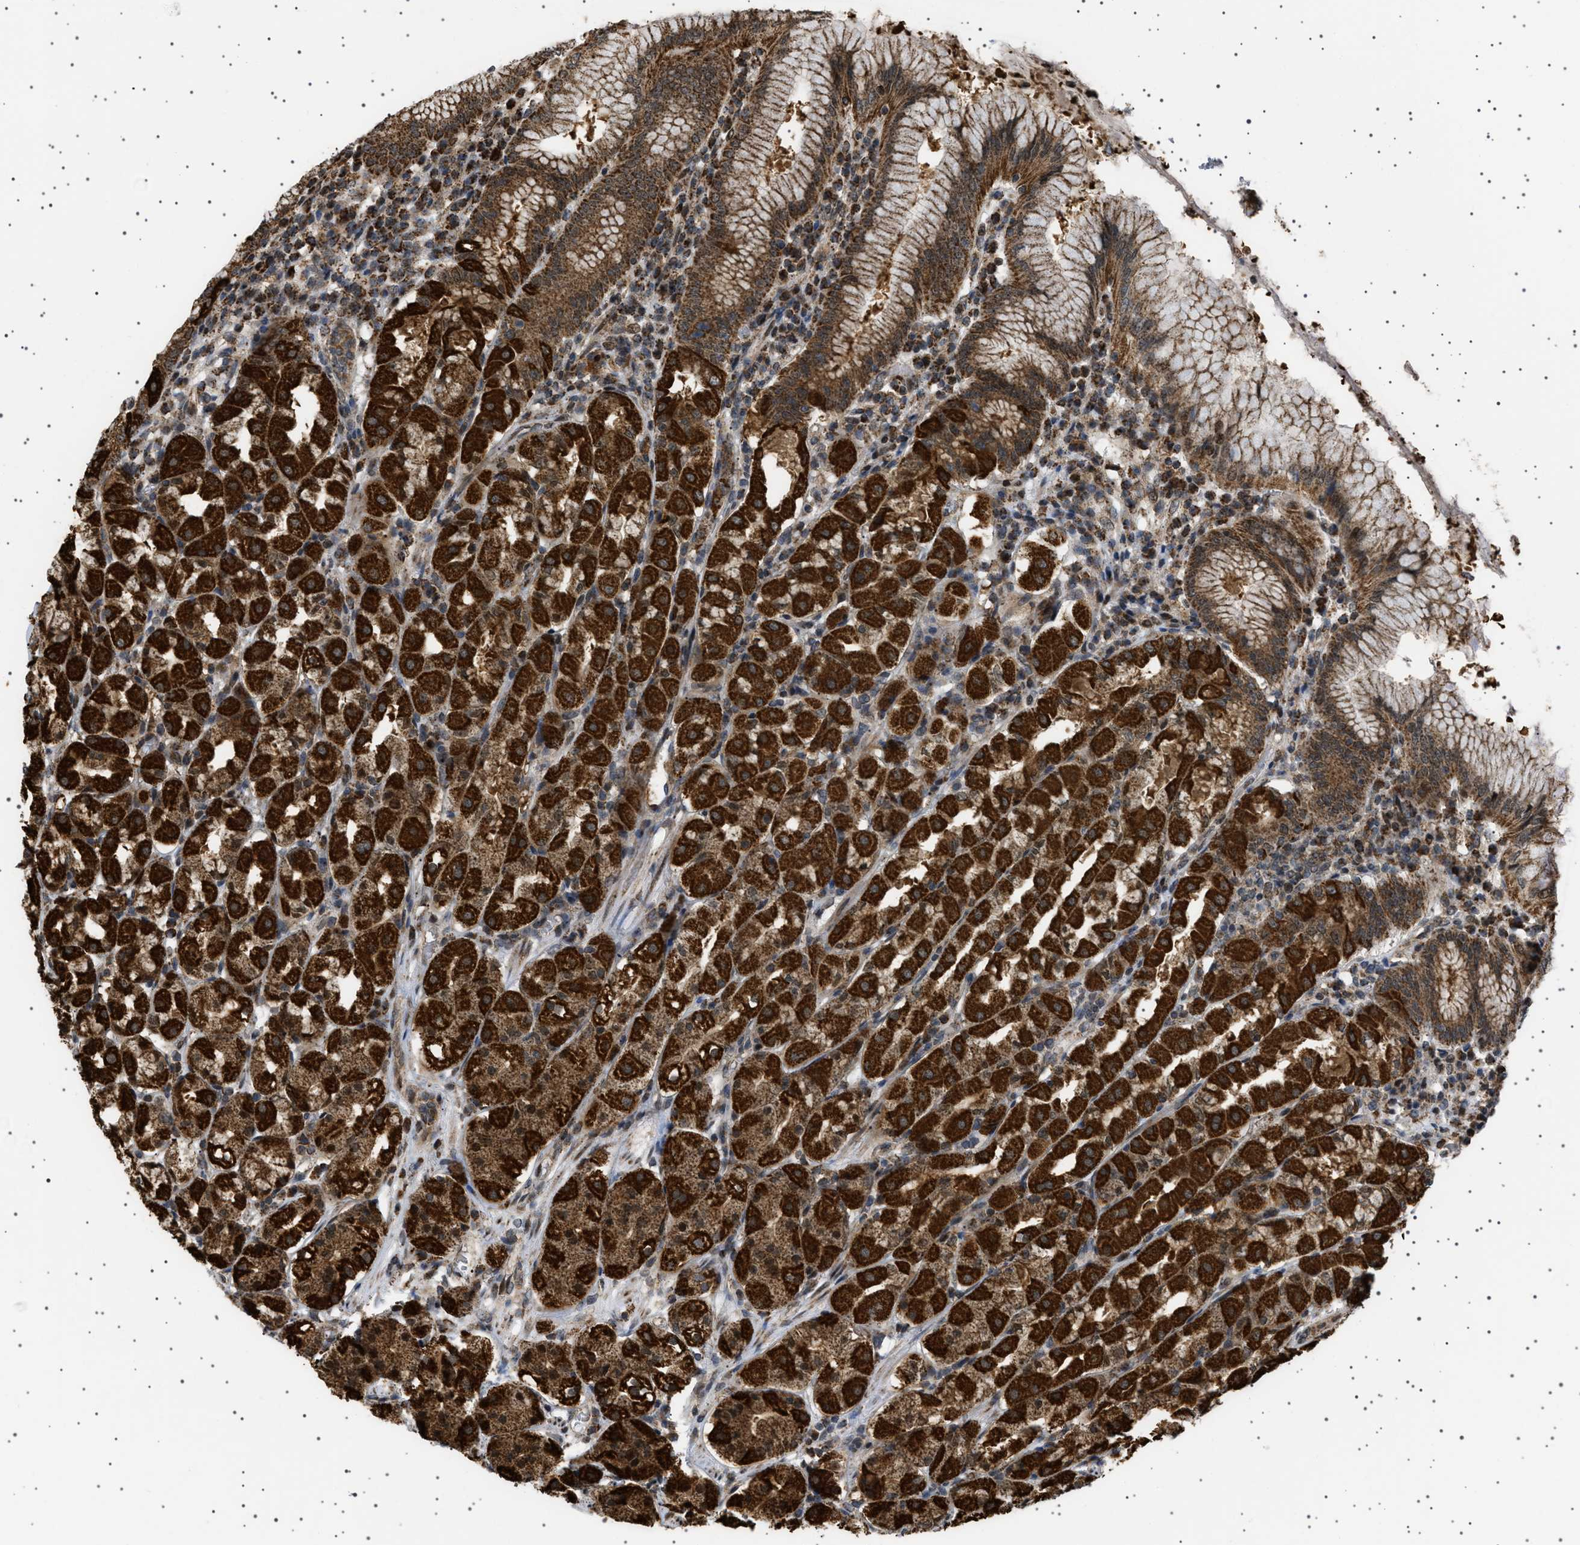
{"staining": {"intensity": "strong", "quantity": ">75%", "location": "cytoplasmic/membranous,nuclear"}, "tissue": "stomach", "cell_type": "Glandular cells", "image_type": "normal", "snomed": [{"axis": "morphology", "description": "Normal tissue, NOS"}, {"axis": "topography", "description": "Stomach"}, {"axis": "topography", "description": "Stomach, lower"}], "caption": "Brown immunohistochemical staining in unremarkable human stomach shows strong cytoplasmic/membranous,nuclear positivity in about >75% of glandular cells.", "gene": "MELK", "patient": {"sex": "female", "age": 56}}